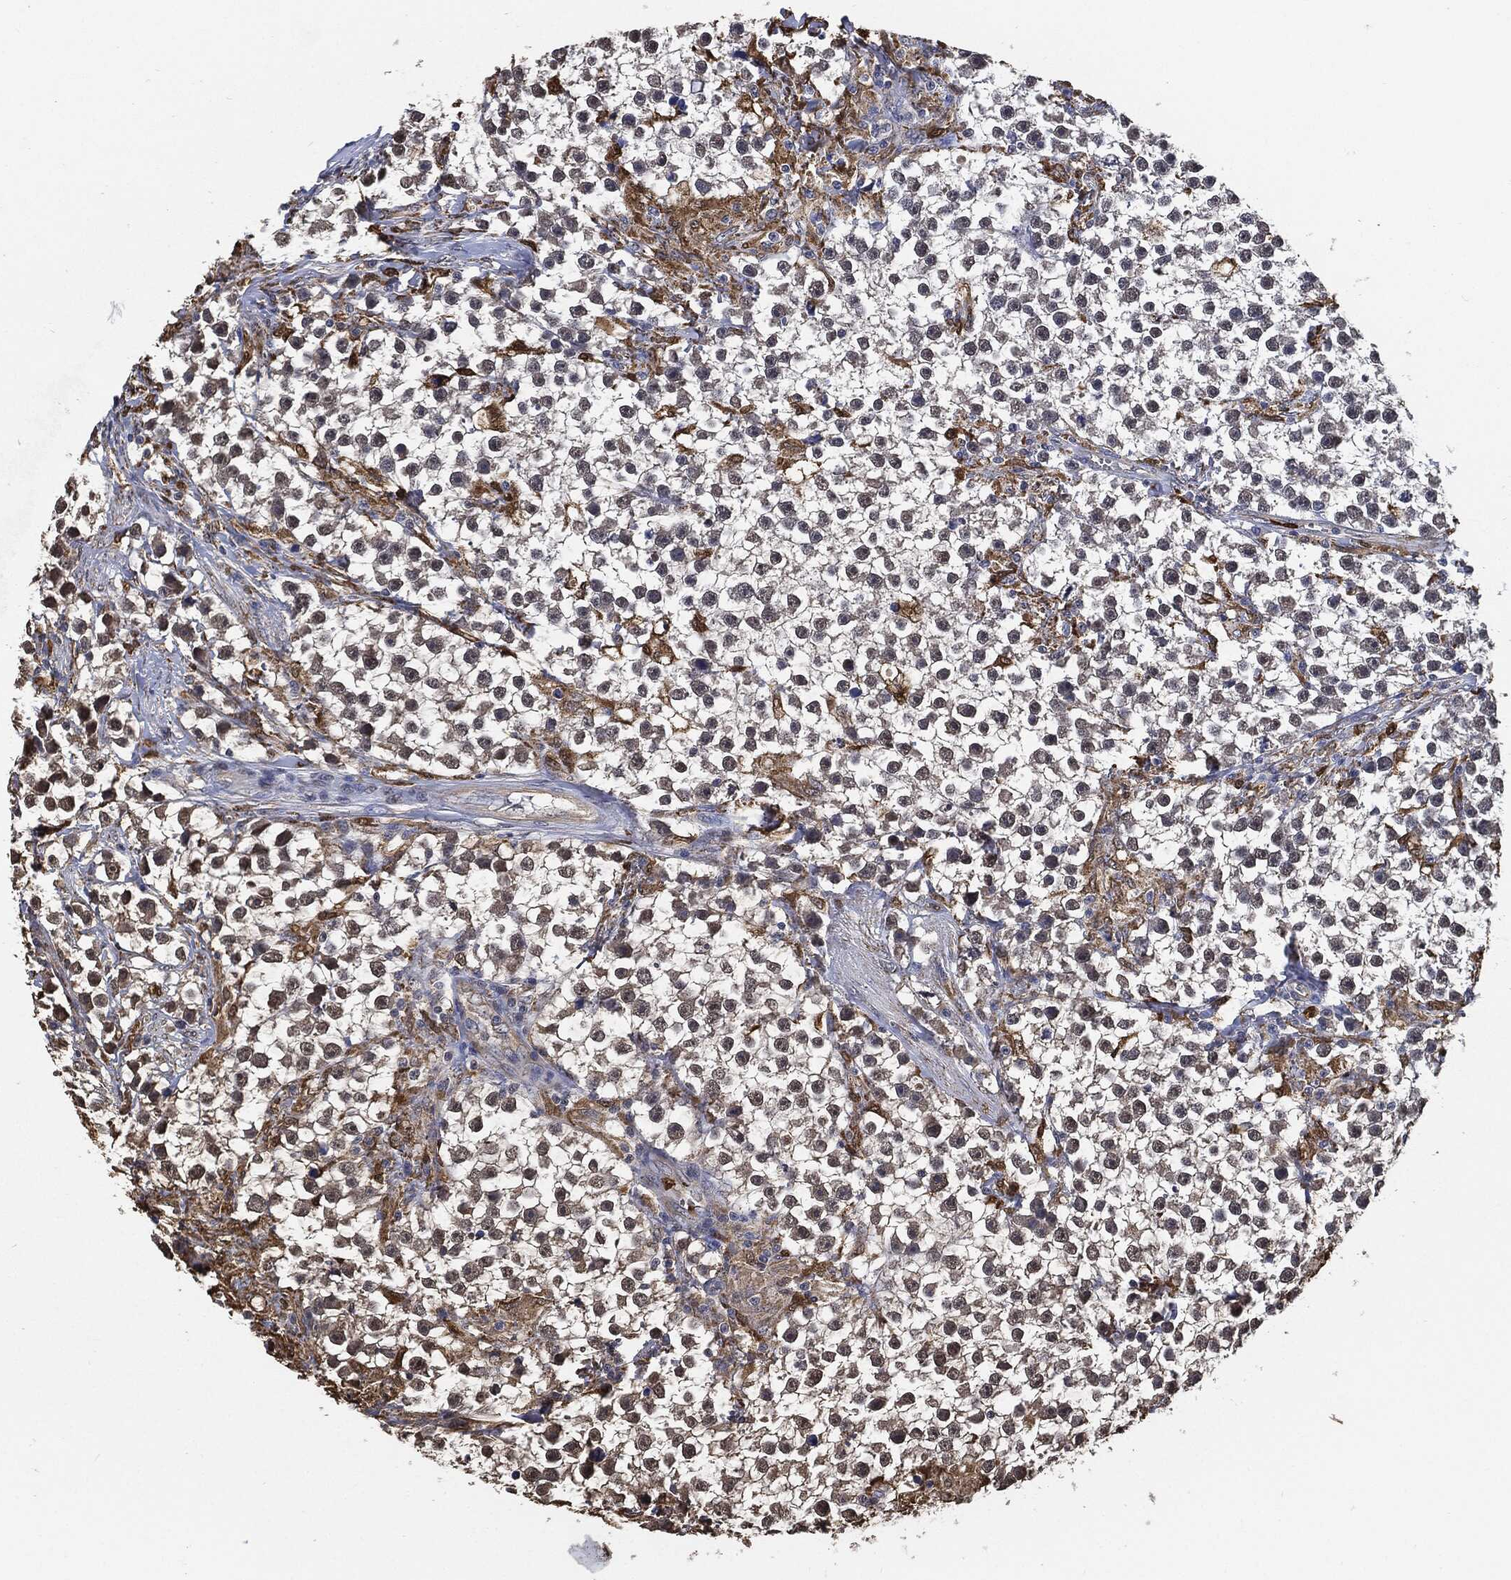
{"staining": {"intensity": "negative", "quantity": "none", "location": "none"}, "tissue": "testis cancer", "cell_type": "Tumor cells", "image_type": "cancer", "snomed": [{"axis": "morphology", "description": "Seminoma, NOS"}, {"axis": "topography", "description": "Testis"}], "caption": "This is an IHC micrograph of human testis cancer. There is no staining in tumor cells.", "gene": "S100A9", "patient": {"sex": "male", "age": 59}}